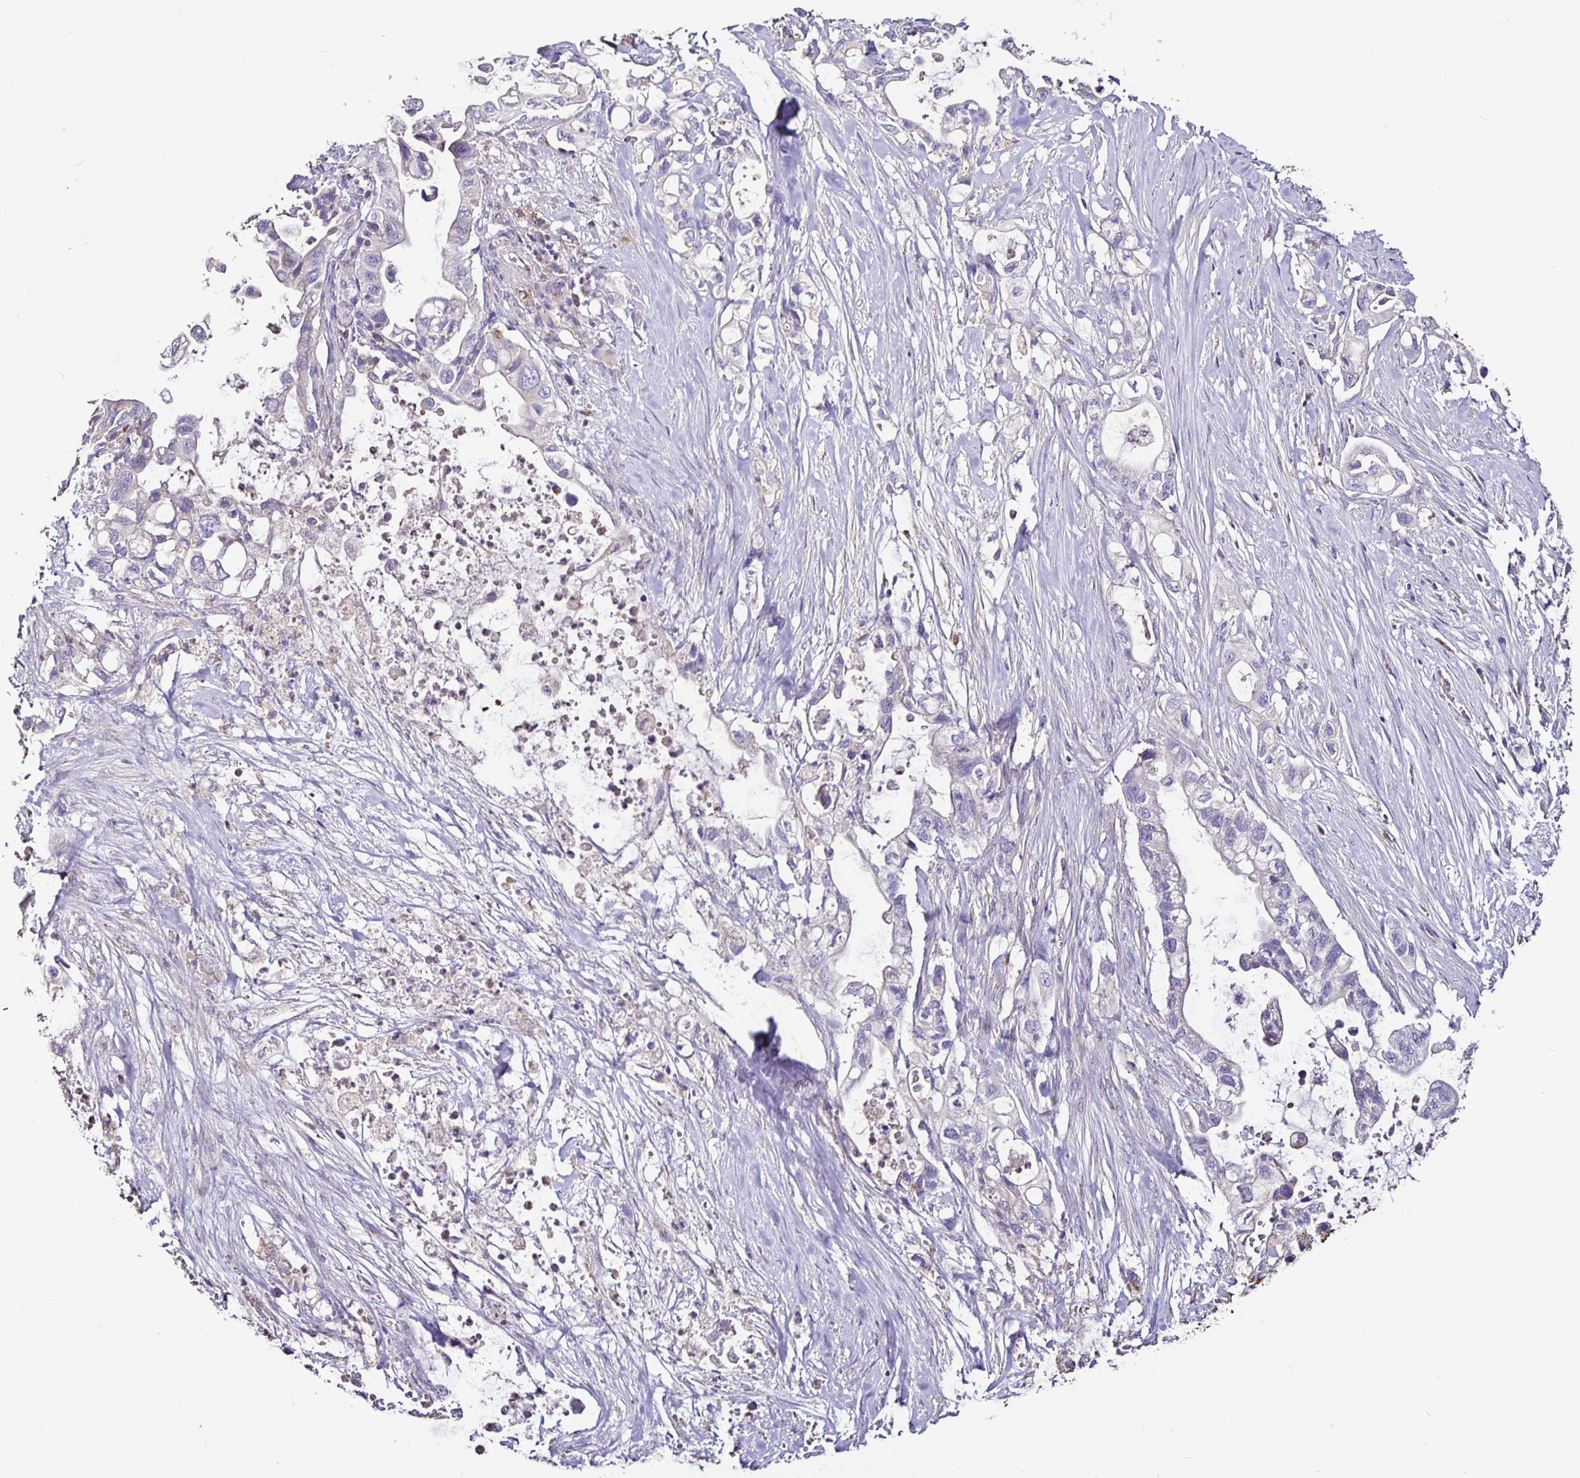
{"staining": {"intensity": "negative", "quantity": "none", "location": "none"}, "tissue": "pancreatic cancer", "cell_type": "Tumor cells", "image_type": "cancer", "snomed": [{"axis": "morphology", "description": "Adenocarcinoma, NOS"}, {"axis": "topography", "description": "Pancreas"}], "caption": "A histopathology image of human pancreatic cancer is negative for staining in tumor cells. (Brightfield microscopy of DAB (3,3'-diaminobenzidine) immunohistochemistry at high magnification).", "gene": "FCER1A", "patient": {"sex": "female", "age": 72}}